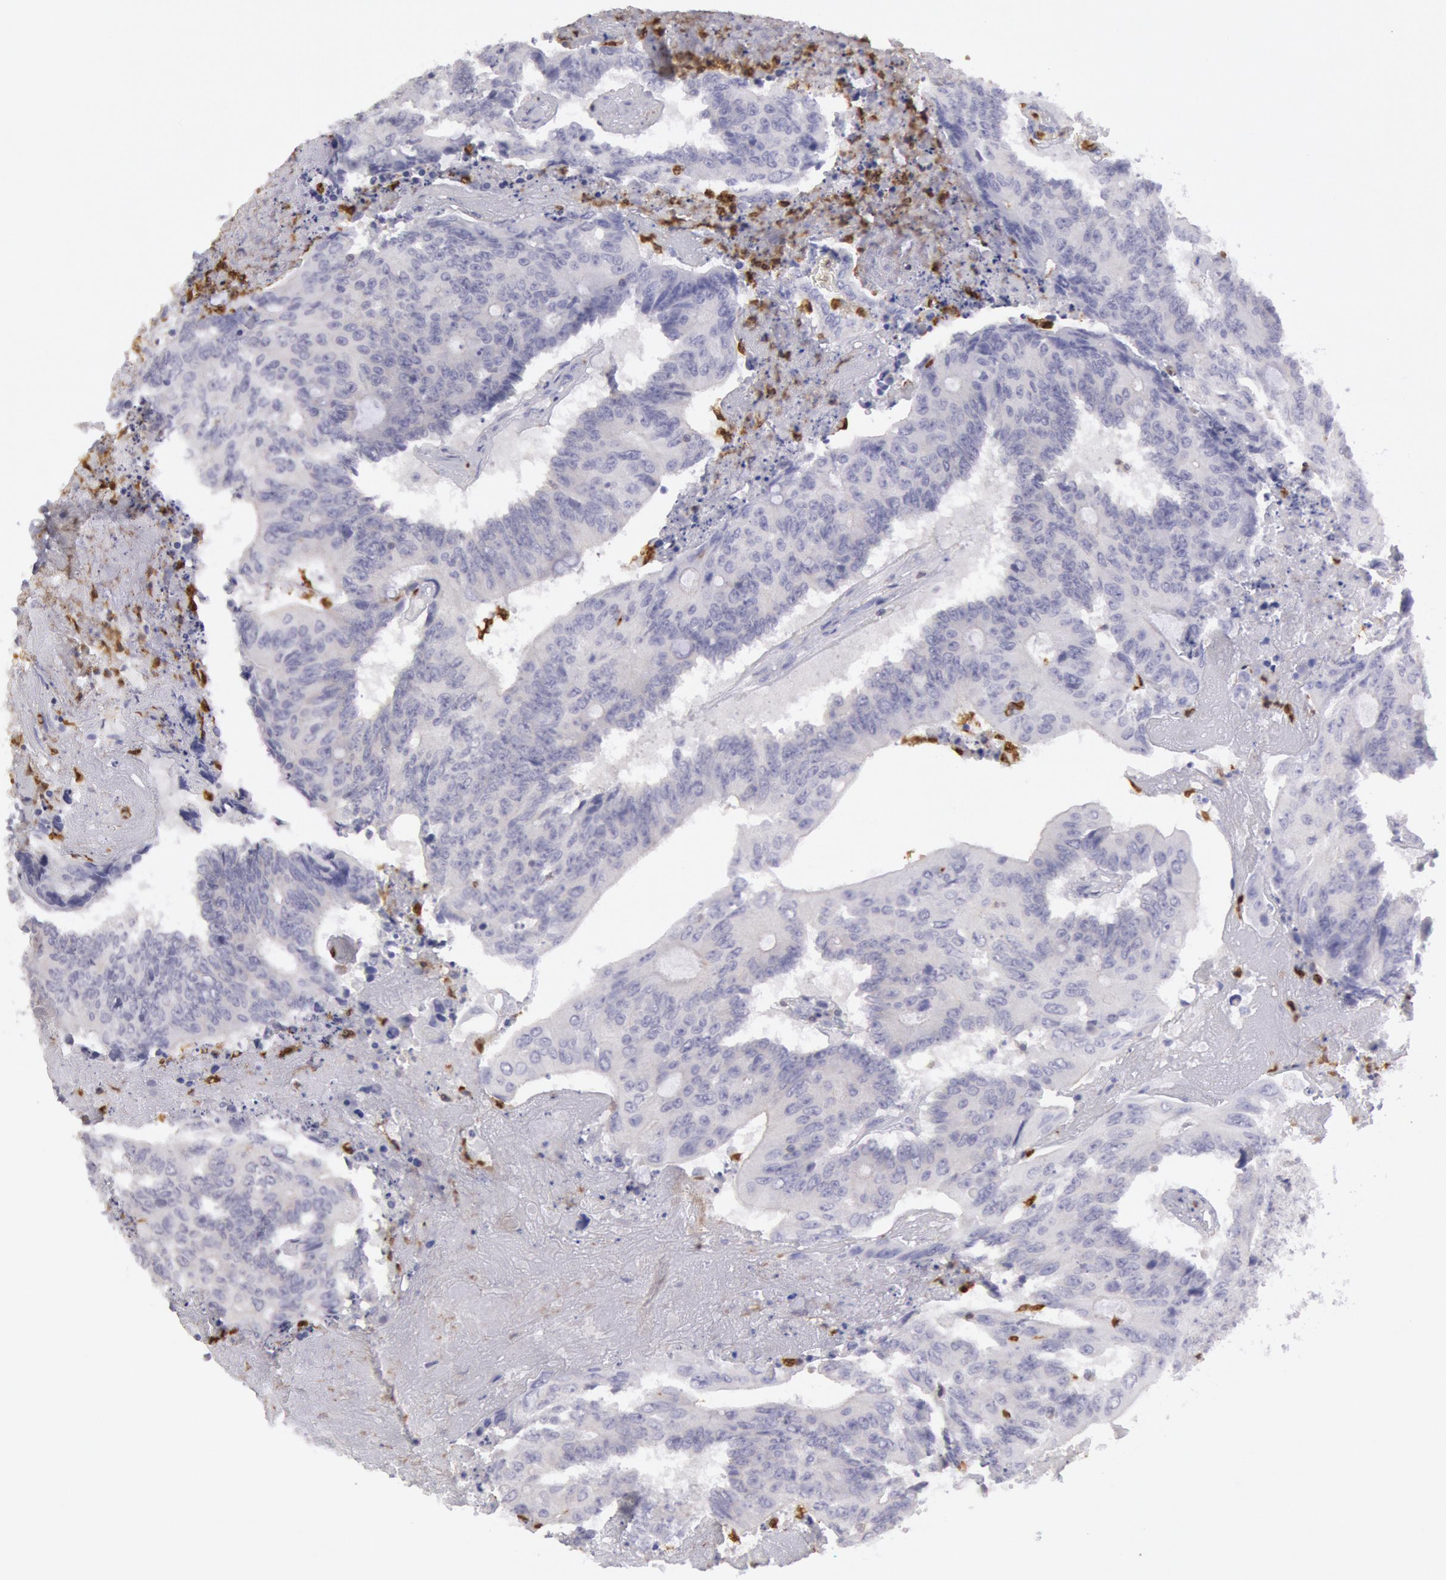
{"staining": {"intensity": "negative", "quantity": "none", "location": "none"}, "tissue": "colorectal cancer", "cell_type": "Tumor cells", "image_type": "cancer", "snomed": [{"axis": "morphology", "description": "Adenocarcinoma, NOS"}, {"axis": "topography", "description": "Colon"}], "caption": "A high-resolution photomicrograph shows IHC staining of colorectal adenocarcinoma, which exhibits no significant staining in tumor cells.", "gene": "RAB27A", "patient": {"sex": "male", "age": 65}}